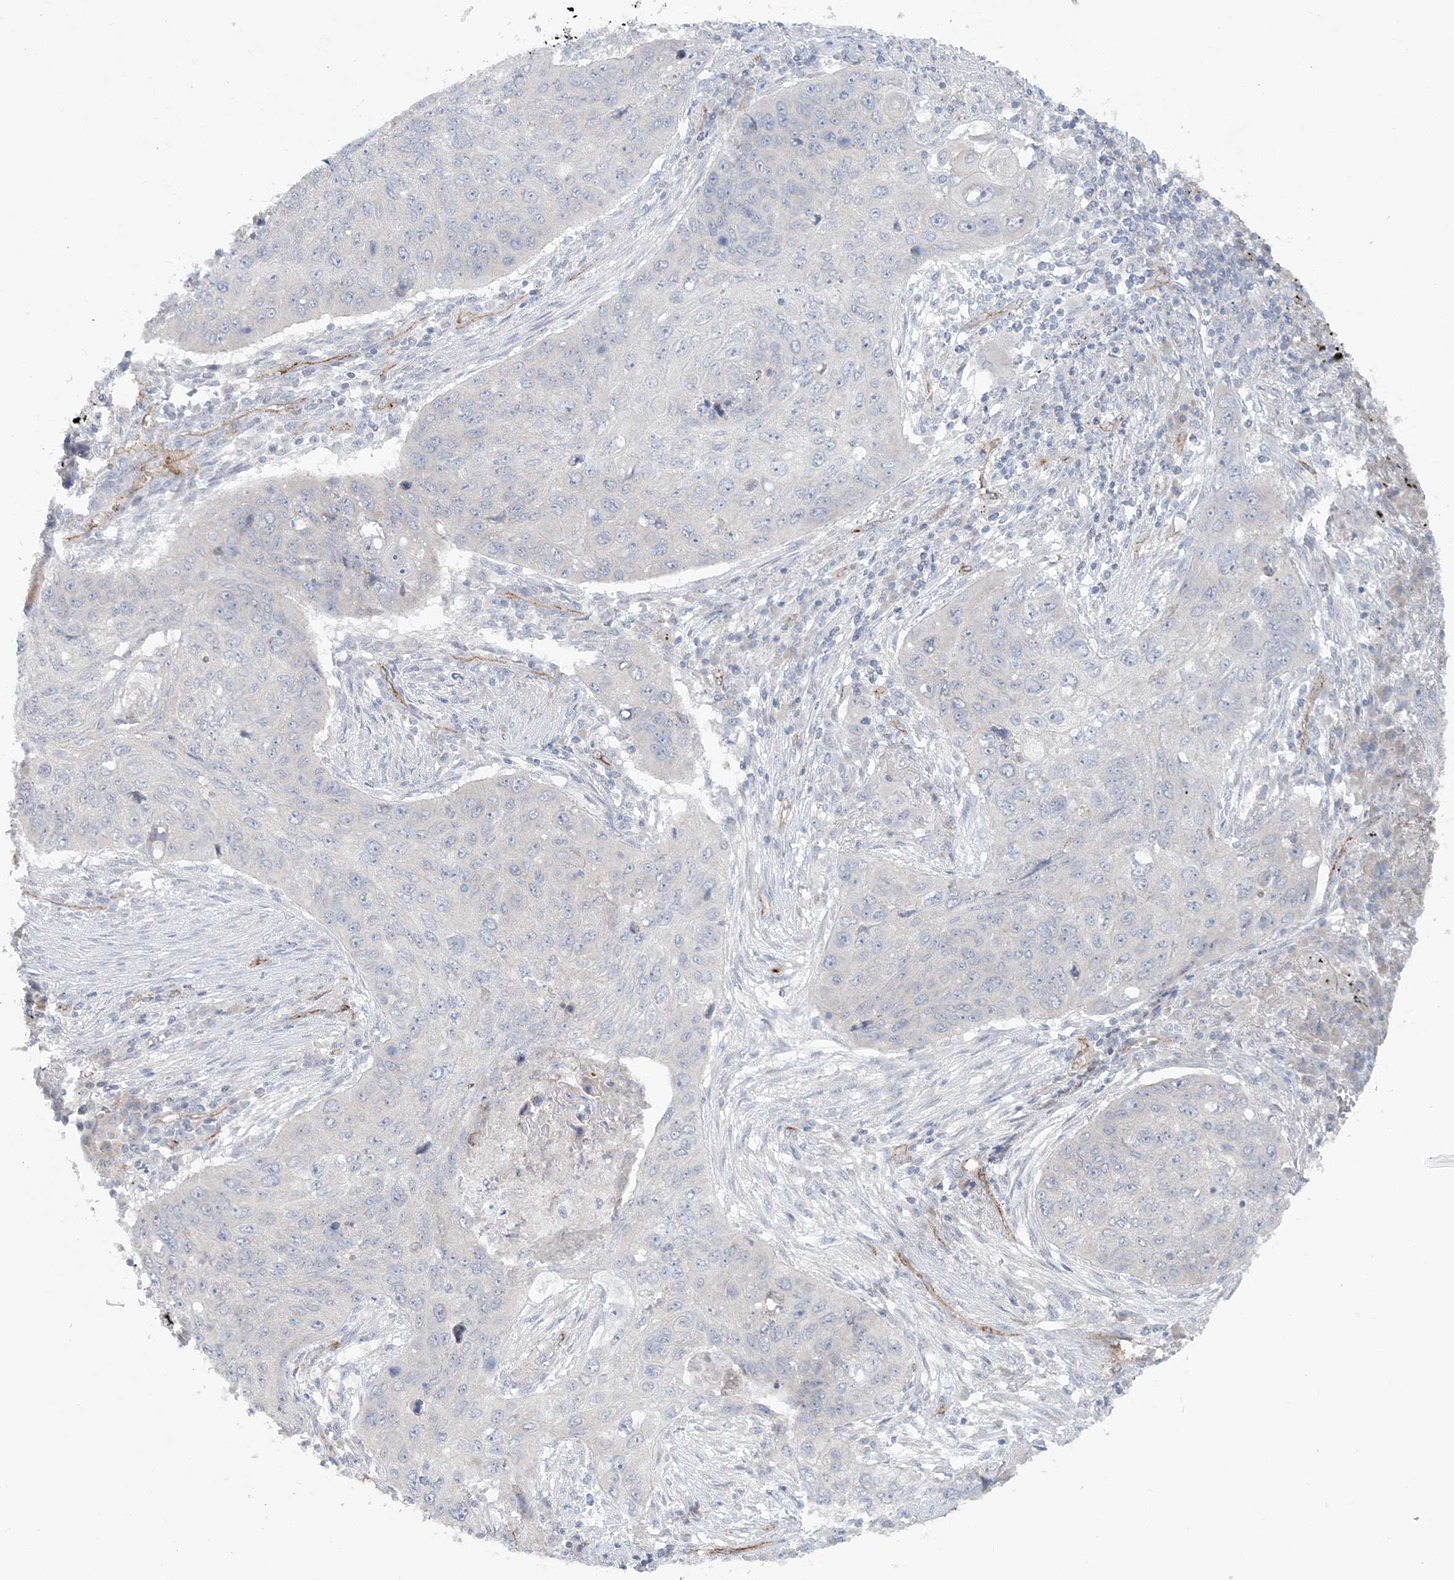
{"staining": {"intensity": "negative", "quantity": "none", "location": "none"}, "tissue": "lung cancer", "cell_type": "Tumor cells", "image_type": "cancer", "snomed": [{"axis": "morphology", "description": "Squamous cell carcinoma, NOS"}, {"axis": "topography", "description": "Lung"}], "caption": "High power microscopy histopathology image of an immunohistochemistry (IHC) micrograph of lung cancer (squamous cell carcinoma), revealing no significant positivity in tumor cells.", "gene": "FARSB", "patient": {"sex": "female", "age": 63}}